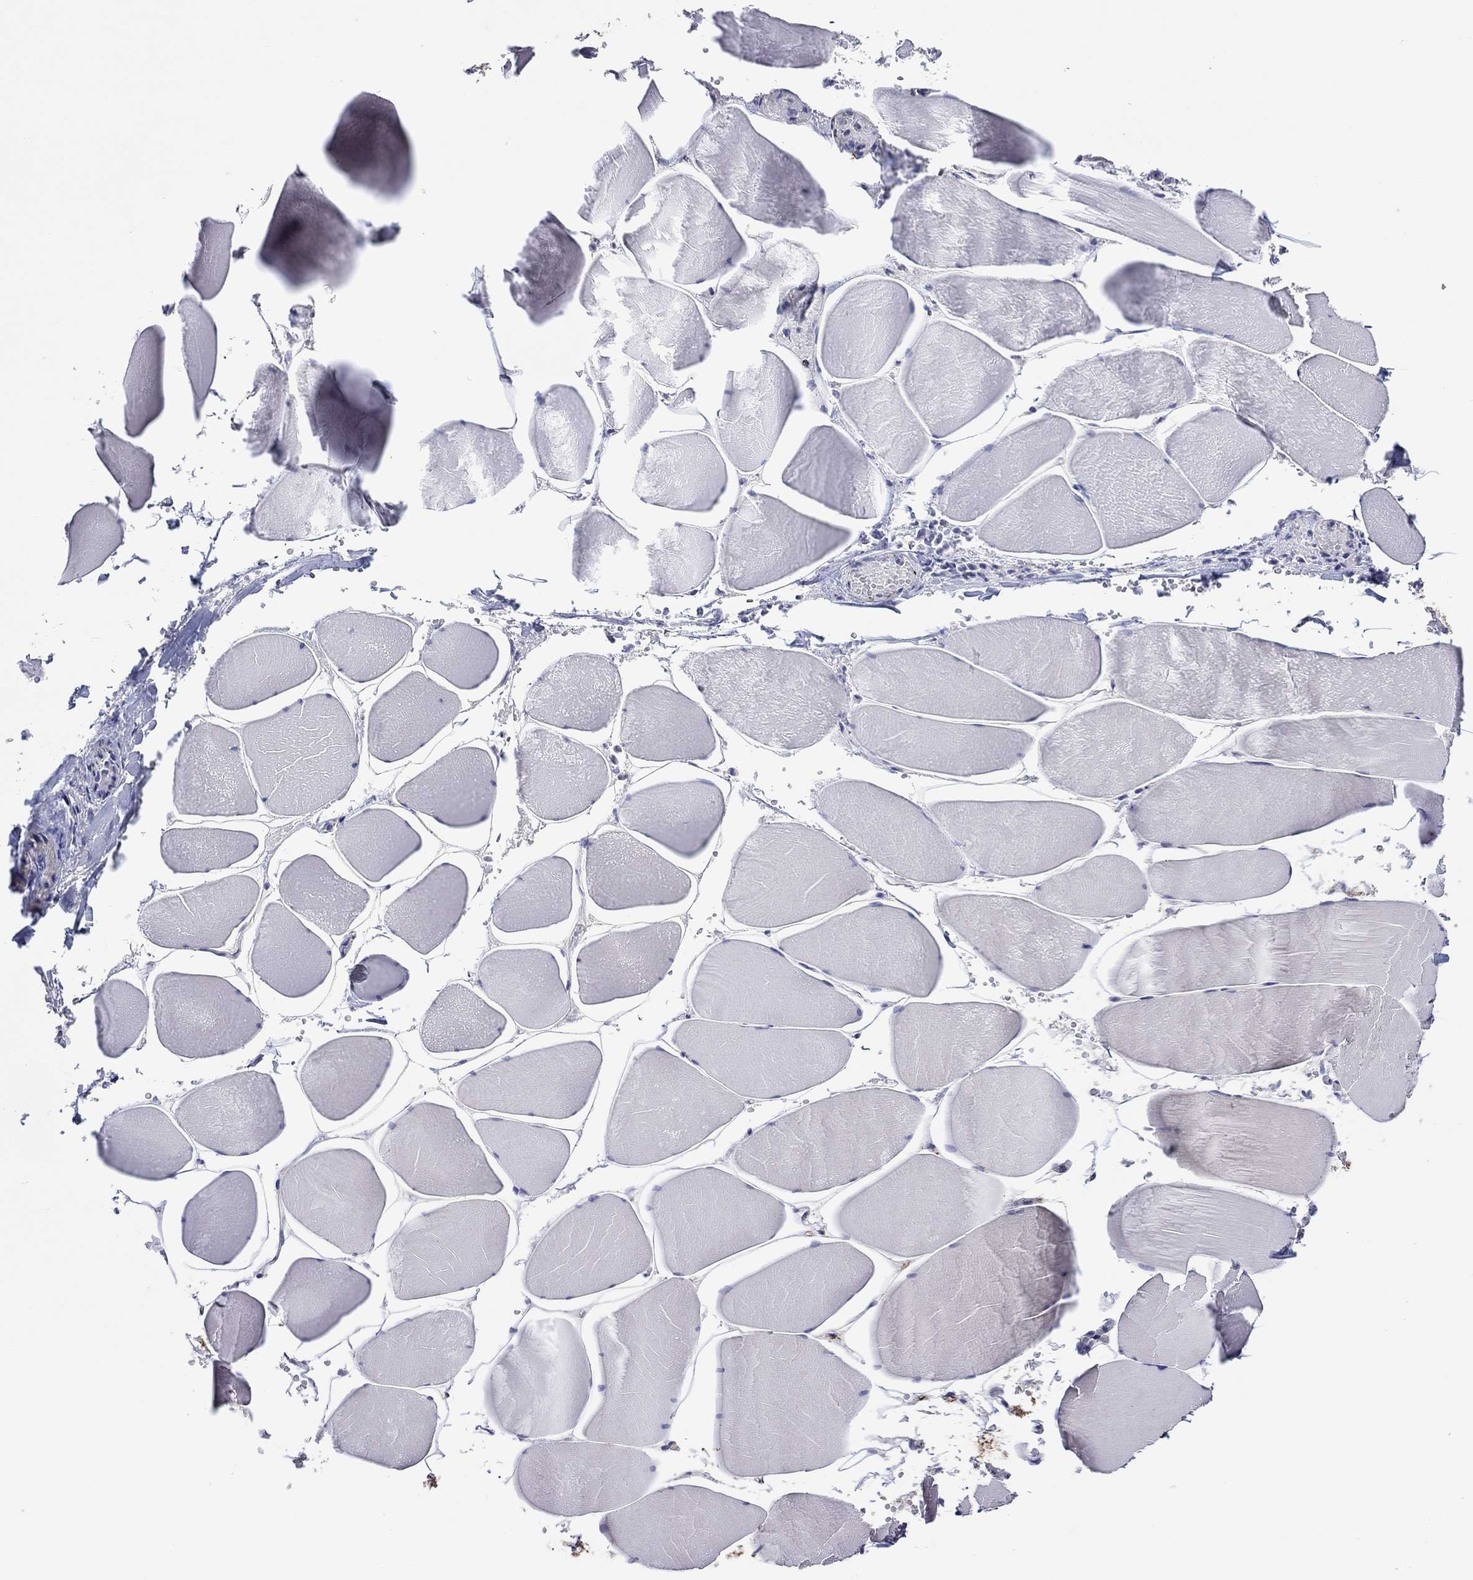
{"staining": {"intensity": "weak", "quantity": "25%-75%", "location": "cytoplasmic/membranous"}, "tissue": "skeletal muscle", "cell_type": "Myocytes", "image_type": "normal", "snomed": [{"axis": "morphology", "description": "Normal tissue, NOS"}, {"axis": "morphology", "description": "Malignant melanoma, Metastatic site"}, {"axis": "topography", "description": "Skeletal muscle"}], "caption": "This photomicrograph demonstrates immunohistochemistry (IHC) staining of normal skeletal muscle, with low weak cytoplasmic/membranous positivity in approximately 25%-75% of myocytes.", "gene": "TPRN", "patient": {"sex": "male", "age": 50}}